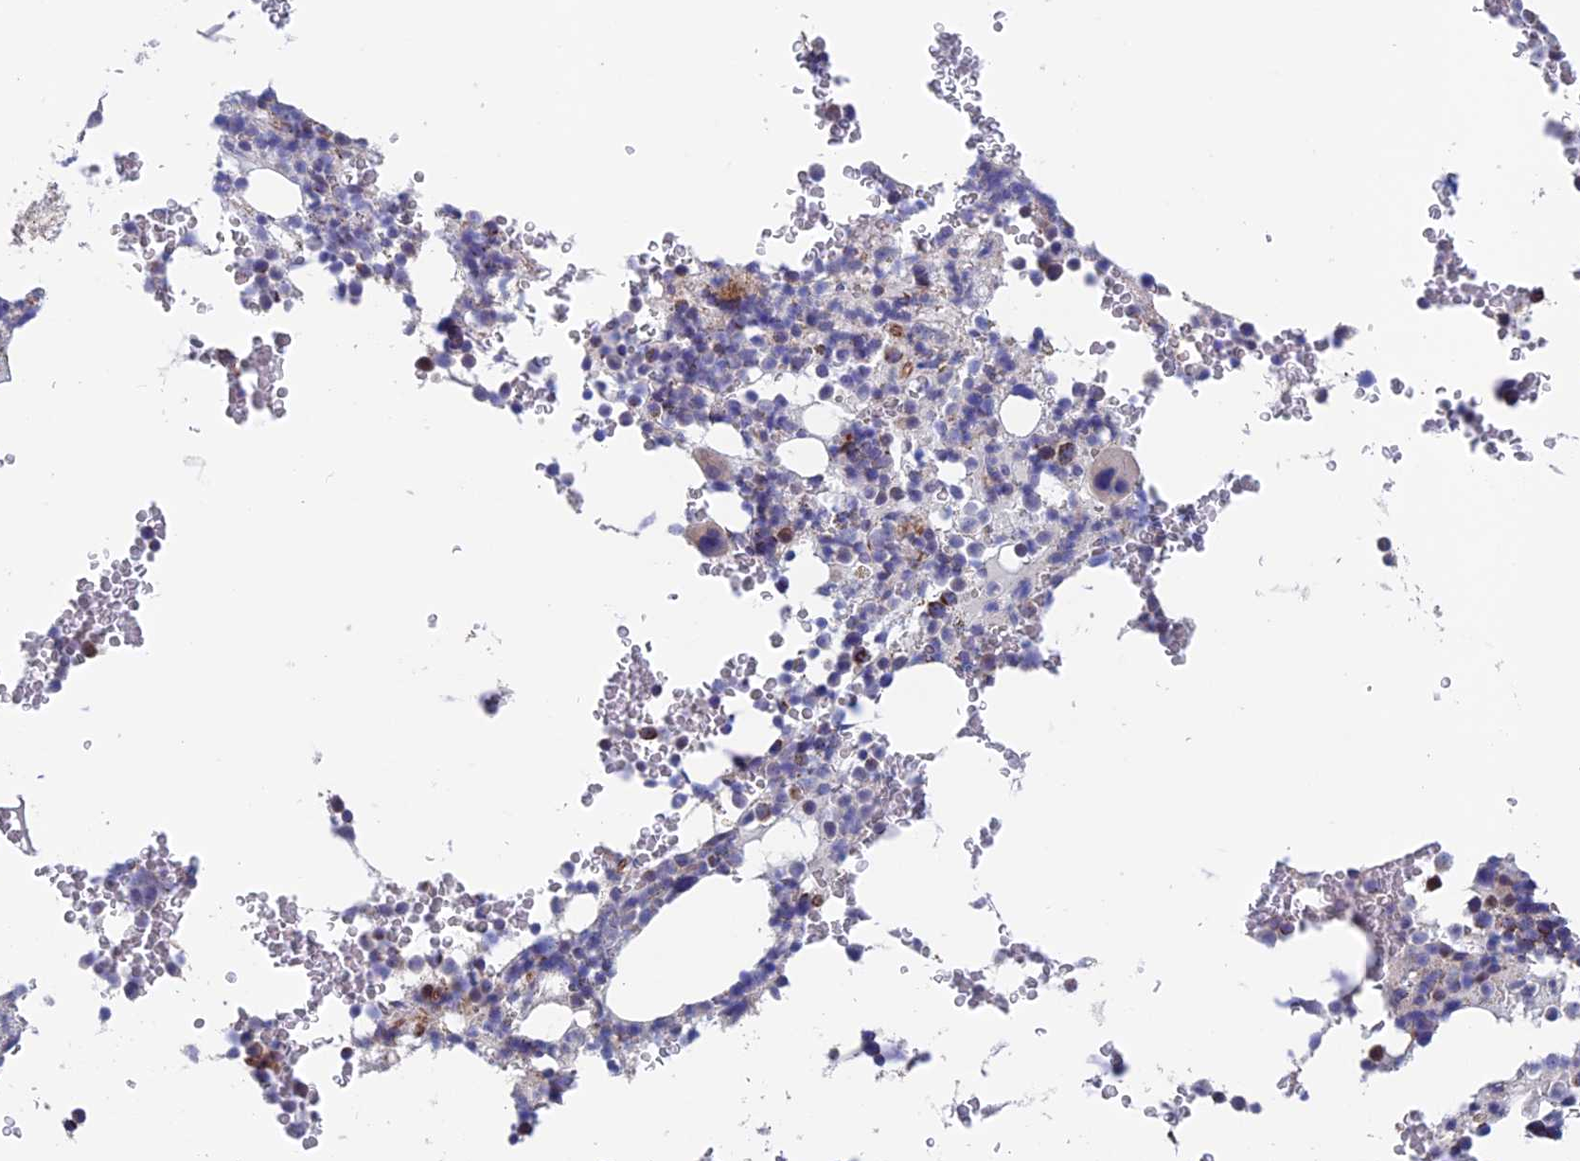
{"staining": {"intensity": "moderate", "quantity": "<25%", "location": "cytoplasmic/membranous"}, "tissue": "bone marrow", "cell_type": "Hematopoietic cells", "image_type": "normal", "snomed": [{"axis": "morphology", "description": "Normal tissue, NOS"}, {"axis": "topography", "description": "Bone marrow"}], "caption": "Bone marrow stained for a protein demonstrates moderate cytoplasmic/membranous positivity in hematopoietic cells. Using DAB (brown) and hematoxylin (blue) stains, captured at high magnification using brightfield microscopy.", "gene": "MRPL1", "patient": {"sex": "male", "age": 58}}